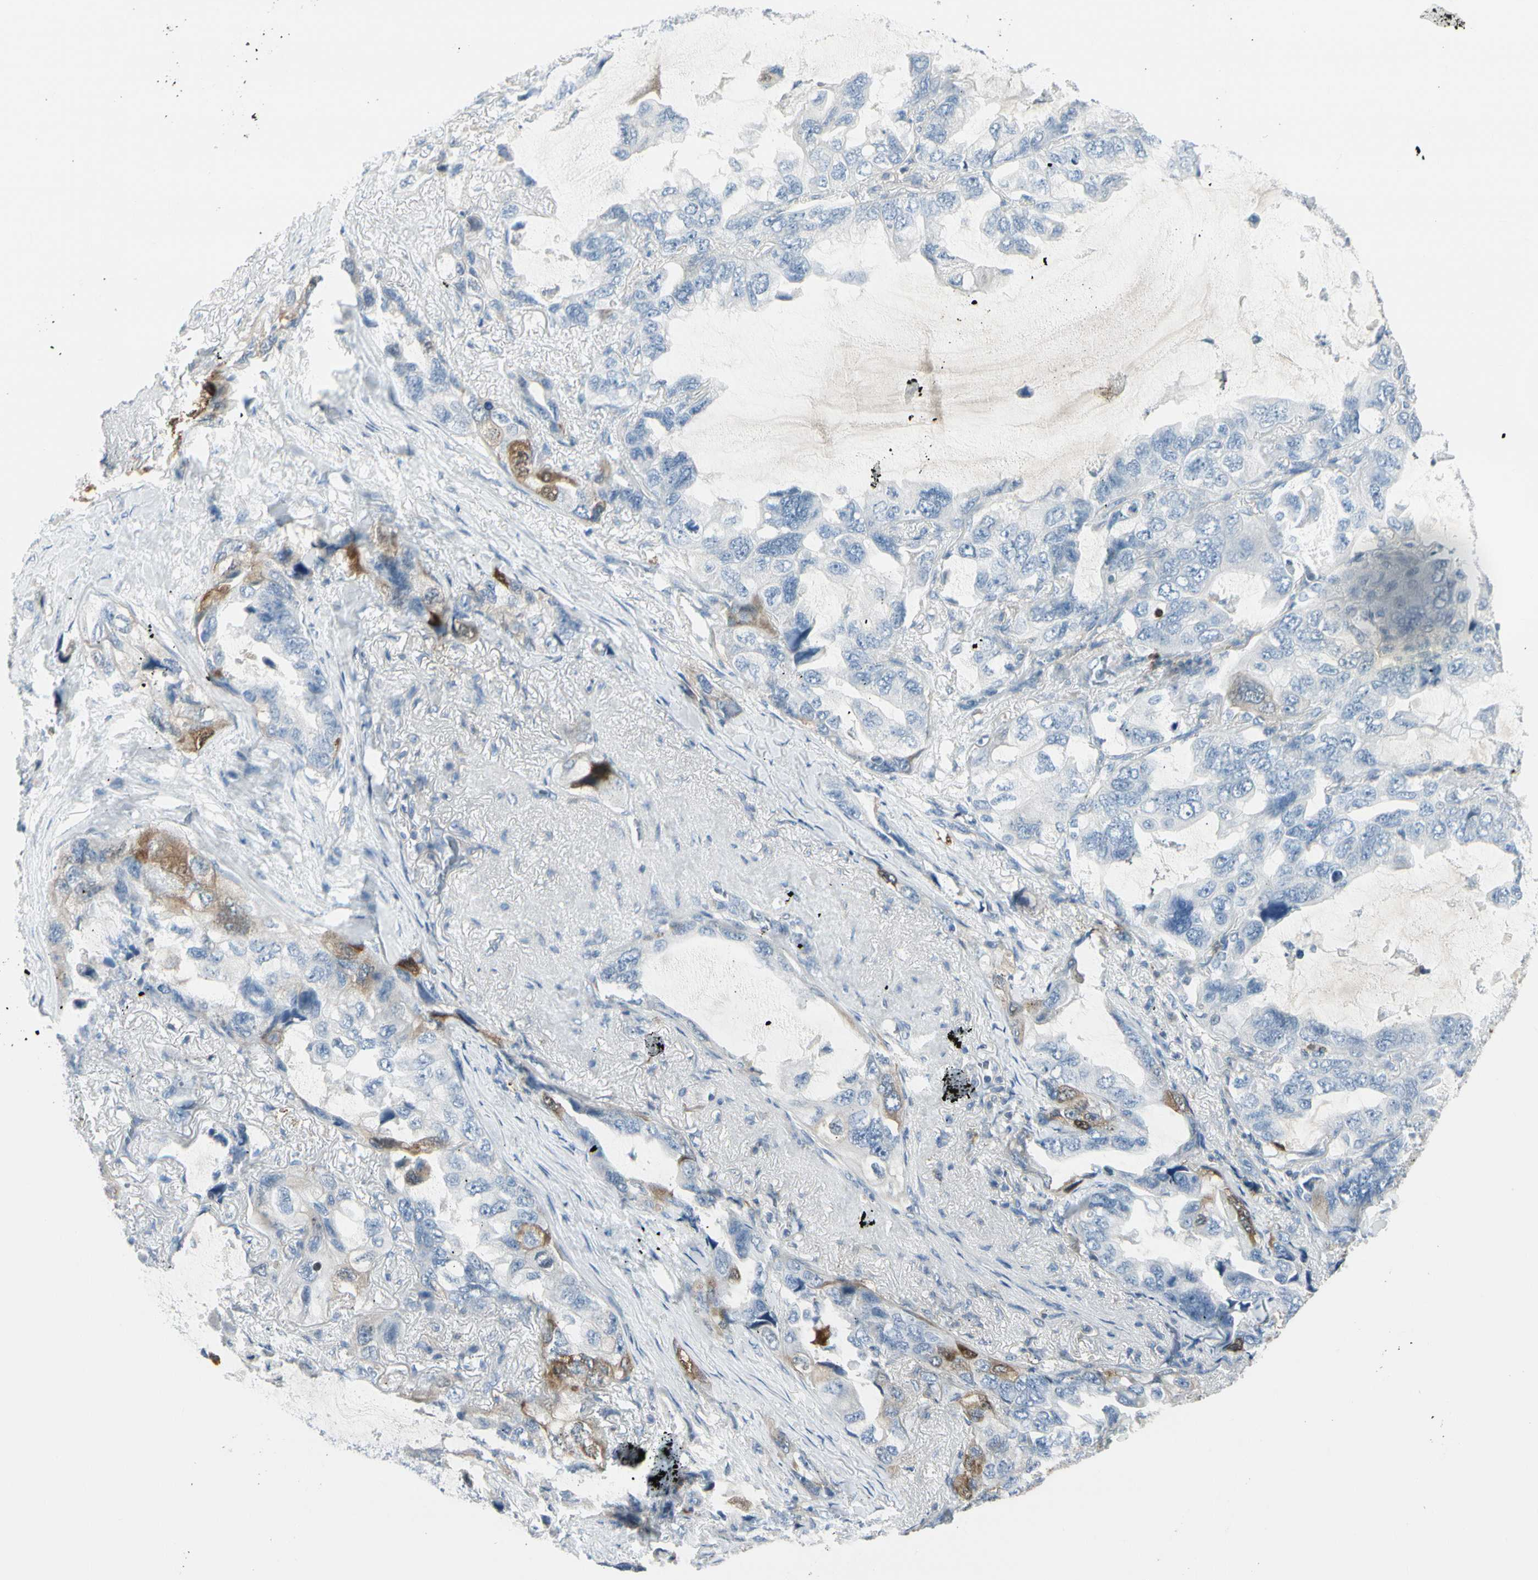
{"staining": {"intensity": "negative", "quantity": "none", "location": "none"}, "tissue": "lung cancer", "cell_type": "Tumor cells", "image_type": "cancer", "snomed": [{"axis": "morphology", "description": "Squamous cell carcinoma, NOS"}, {"axis": "topography", "description": "Lung"}], "caption": "Immunohistochemical staining of human lung cancer exhibits no significant positivity in tumor cells.", "gene": "TRAF1", "patient": {"sex": "female", "age": 73}}